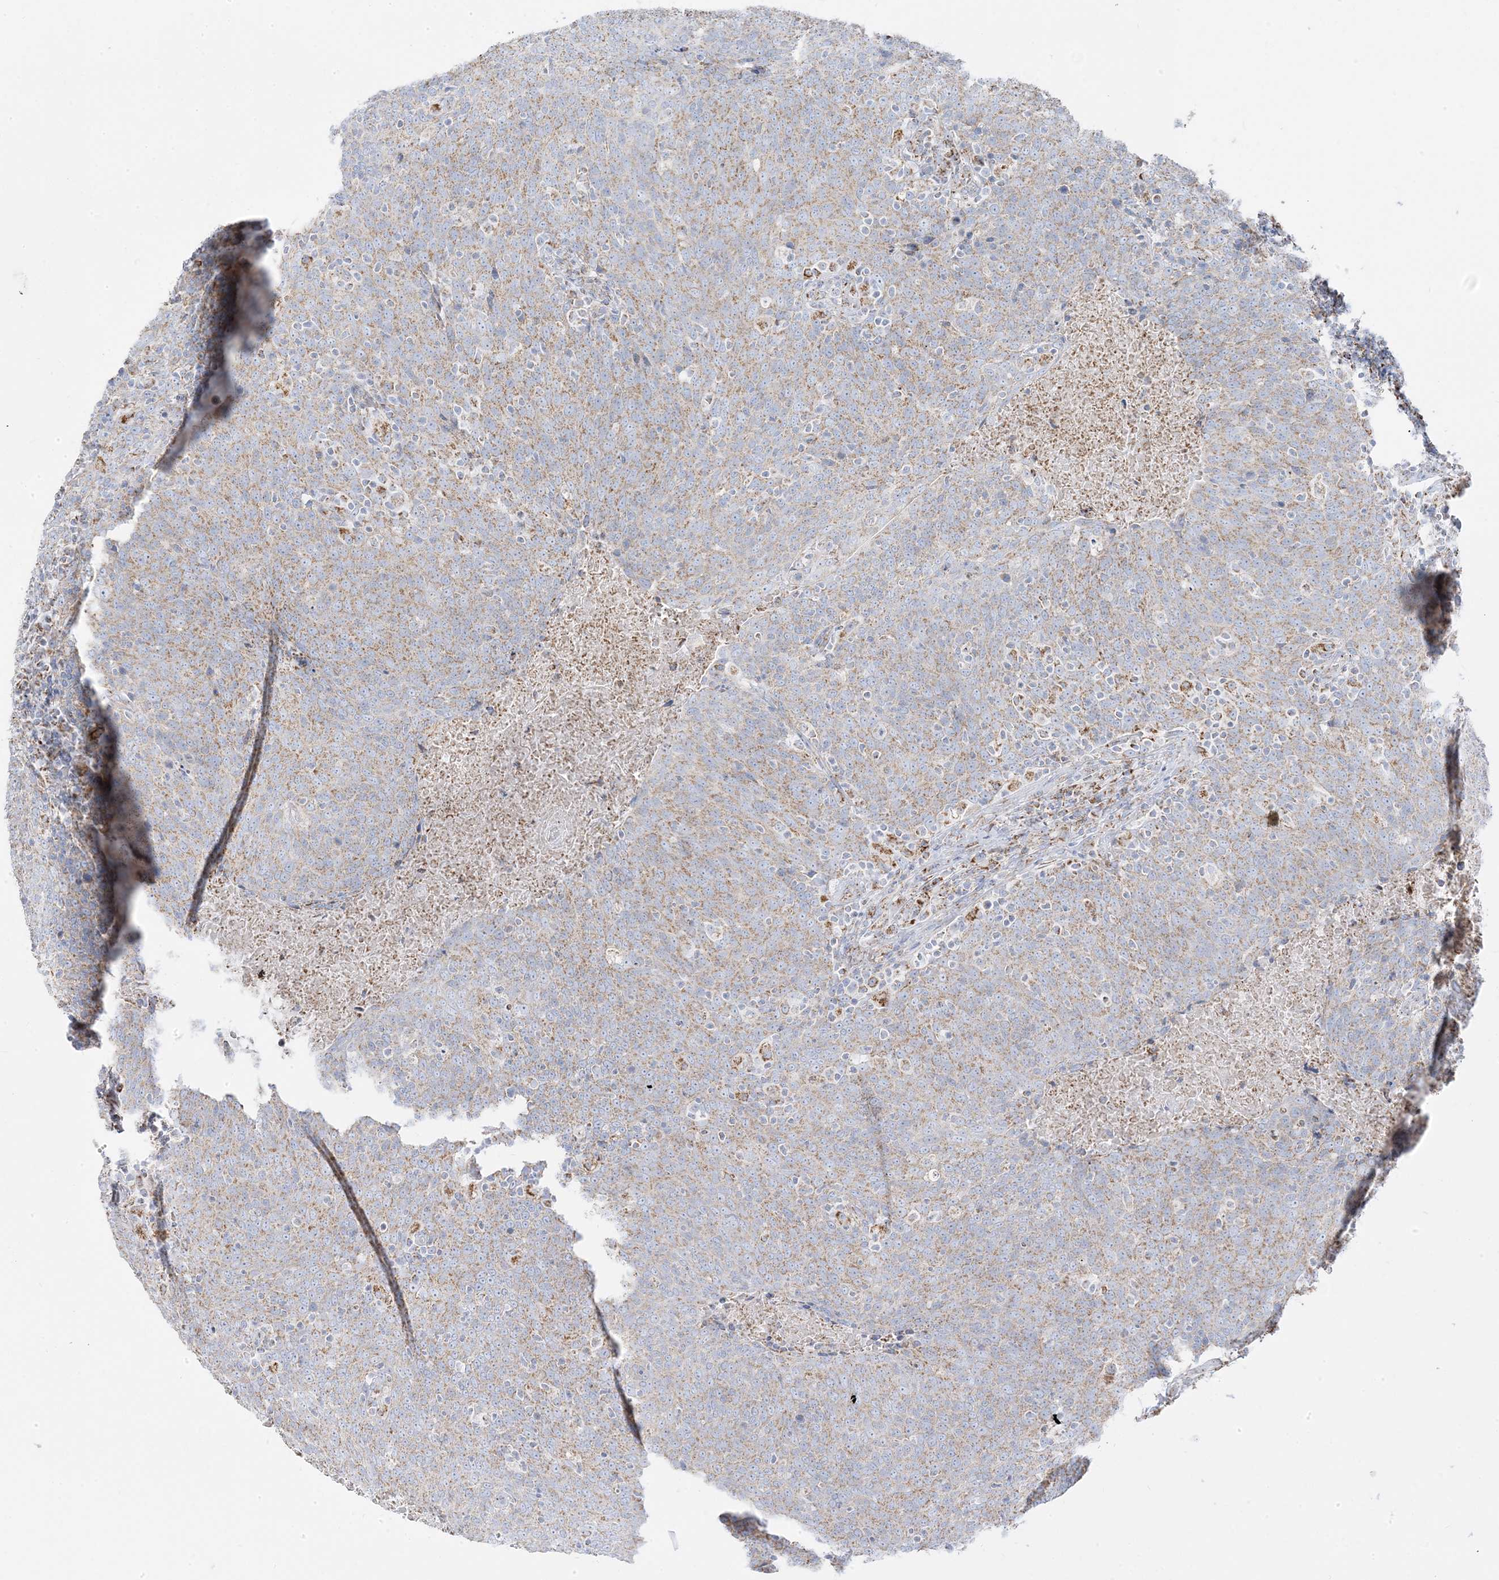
{"staining": {"intensity": "moderate", "quantity": "<25%", "location": "cytoplasmic/membranous"}, "tissue": "head and neck cancer", "cell_type": "Tumor cells", "image_type": "cancer", "snomed": [{"axis": "morphology", "description": "Squamous cell carcinoma, NOS"}, {"axis": "morphology", "description": "Squamous cell carcinoma, metastatic, NOS"}, {"axis": "topography", "description": "Lymph node"}, {"axis": "topography", "description": "Head-Neck"}], "caption": "This photomicrograph displays head and neck metastatic squamous cell carcinoma stained with IHC to label a protein in brown. The cytoplasmic/membranous of tumor cells show moderate positivity for the protein. Nuclei are counter-stained blue.", "gene": "PCCB", "patient": {"sex": "male", "age": 62}}